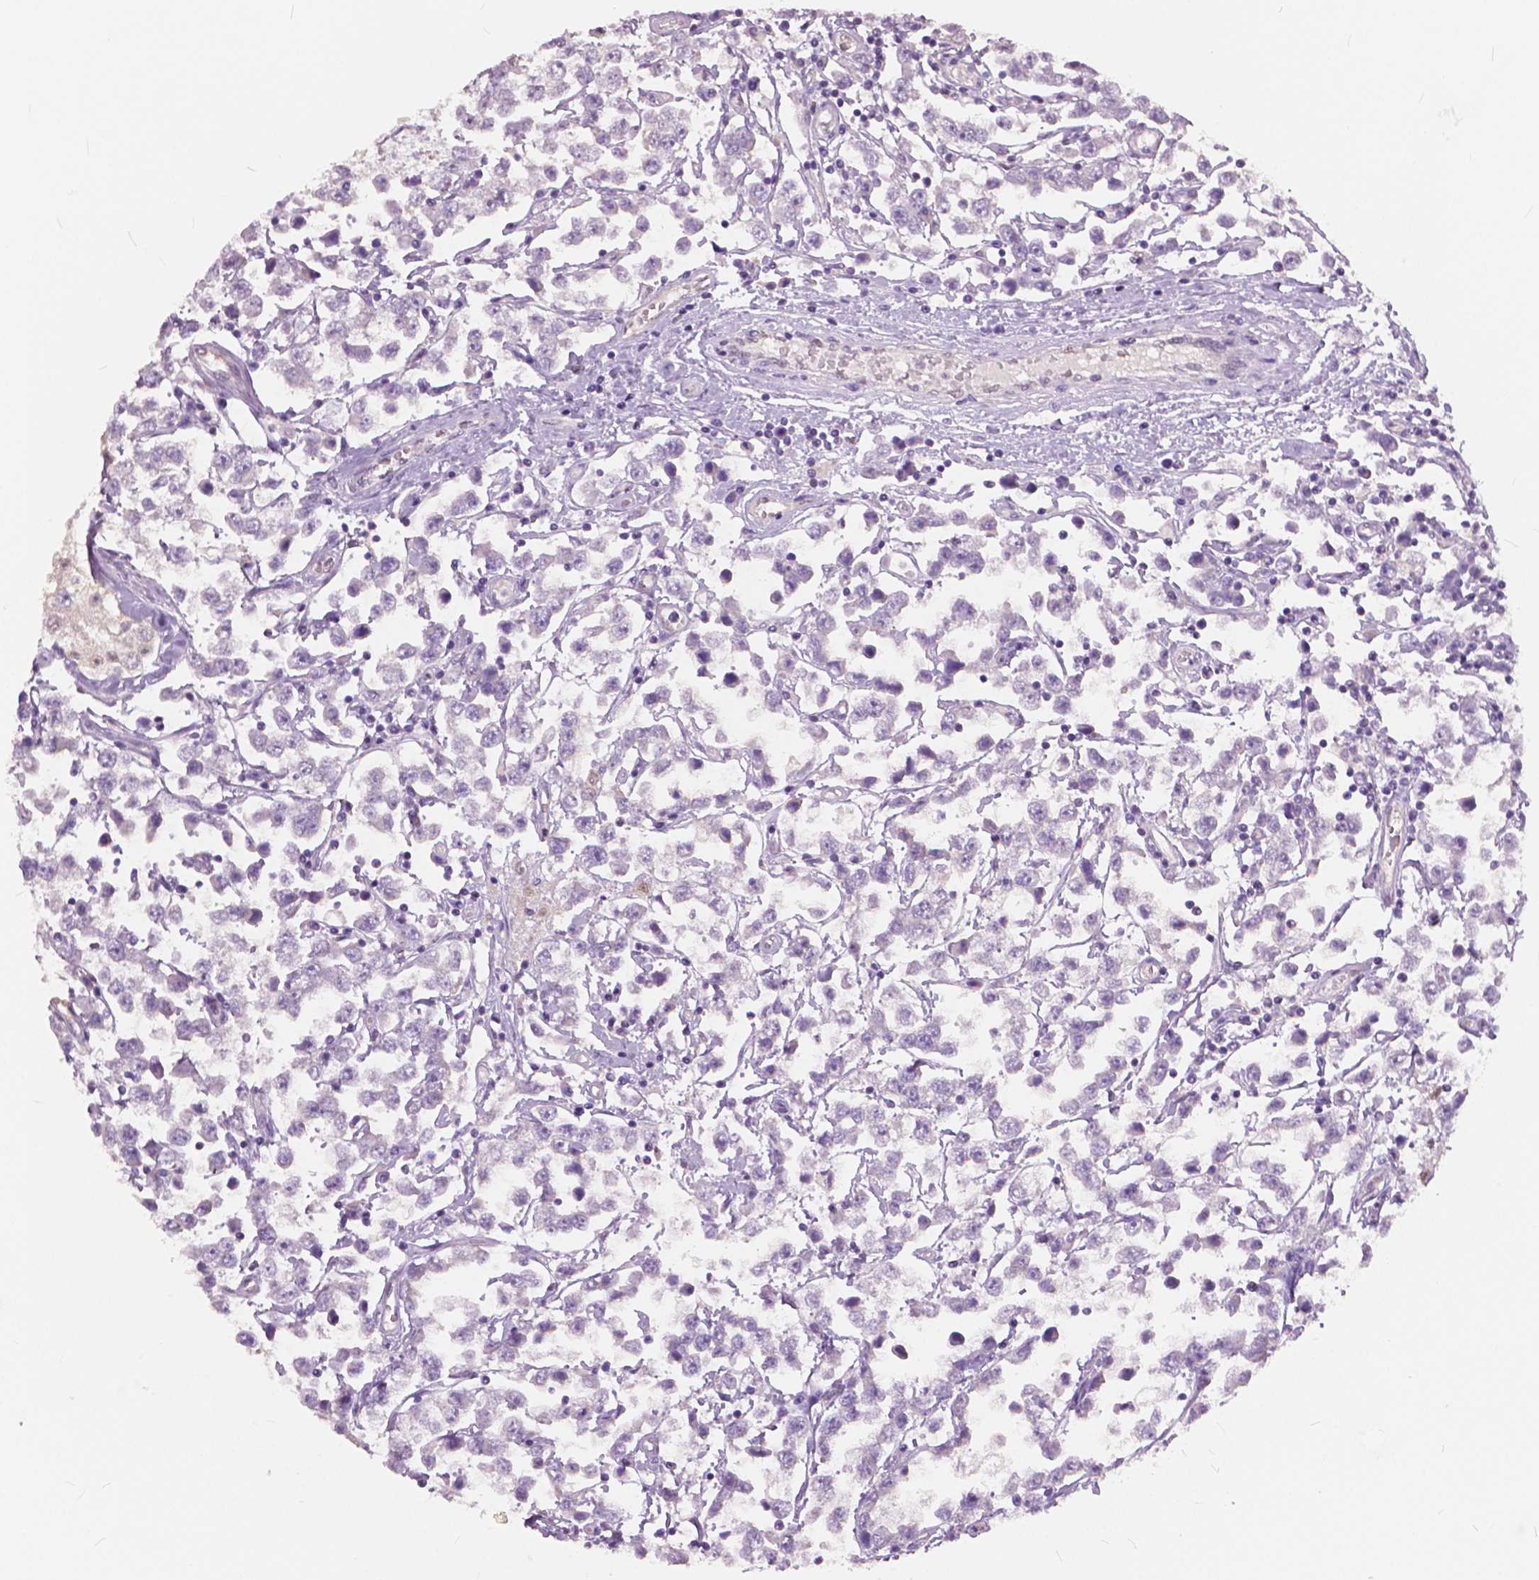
{"staining": {"intensity": "negative", "quantity": "none", "location": "none"}, "tissue": "testis cancer", "cell_type": "Tumor cells", "image_type": "cancer", "snomed": [{"axis": "morphology", "description": "Seminoma, NOS"}, {"axis": "topography", "description": "Testis"}], "caption": "Tumor cells are negative for brown protein staining in testis cancer.", "gene": "TKFC", "patient": {"sex": "male", "age": 34}}